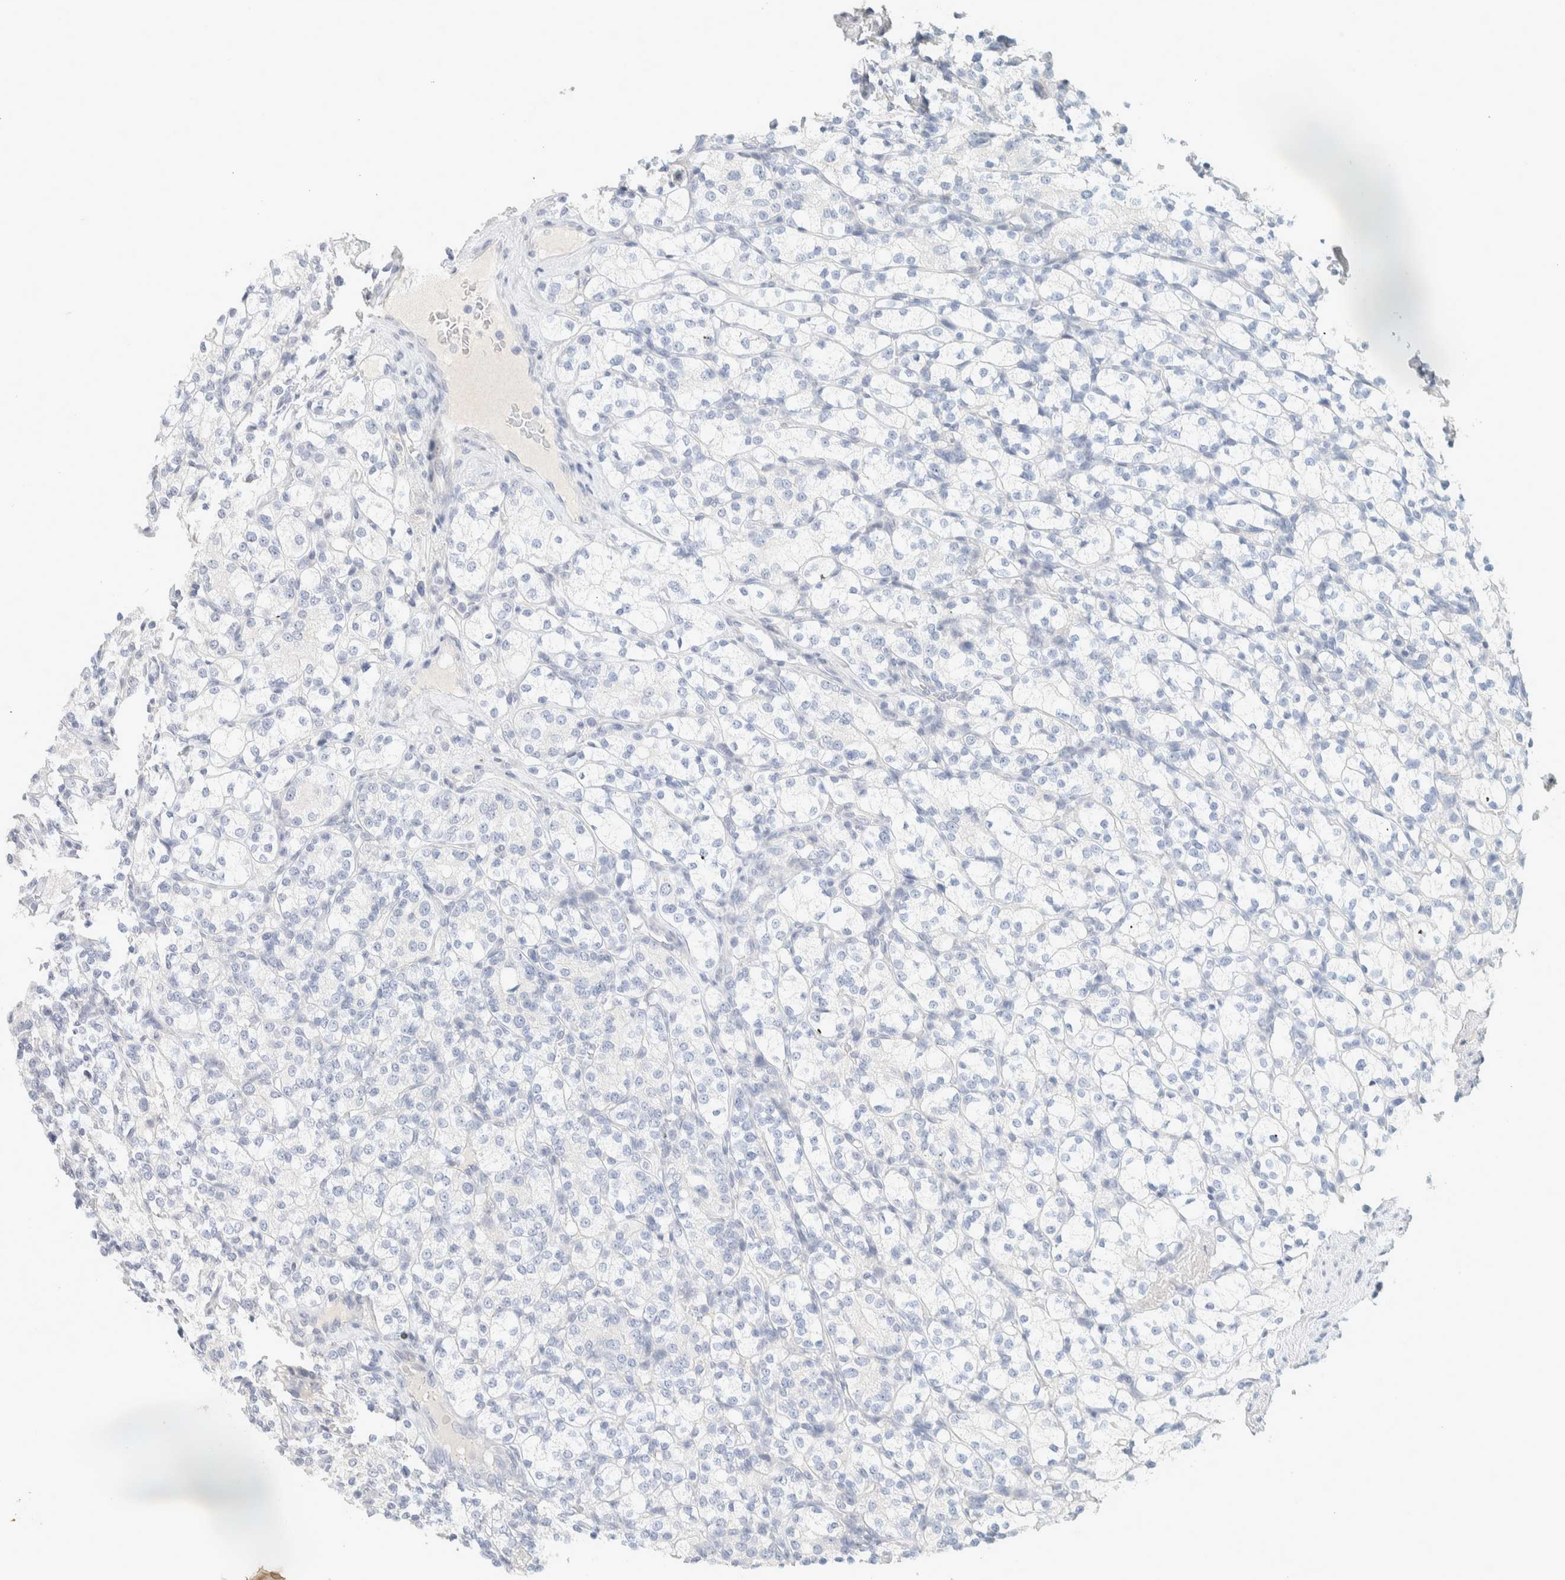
{"staining": {"intensity": "negative", "quantity": "none", "location": "none"}, "tissue": "renal cancer", "cell_type": "Tumor cells", "image_type": "cancer", "snomed": [{"axis": "morphology", "description": "Adenocarcinoma, NOS"}, {"axis": "topography", "description": "Kidney"}], "caption": "Immunohistochemistry photomicrograph of neoplastic tissue: adenocarcinoma (renal) stained with DAB shows no significant protein staining in tumor cells. (Immunohistochemistry, brightfield microscopy, high magnification).", "gene": "ALOX12B", "patient": {"sex": "male", "age": 77}}